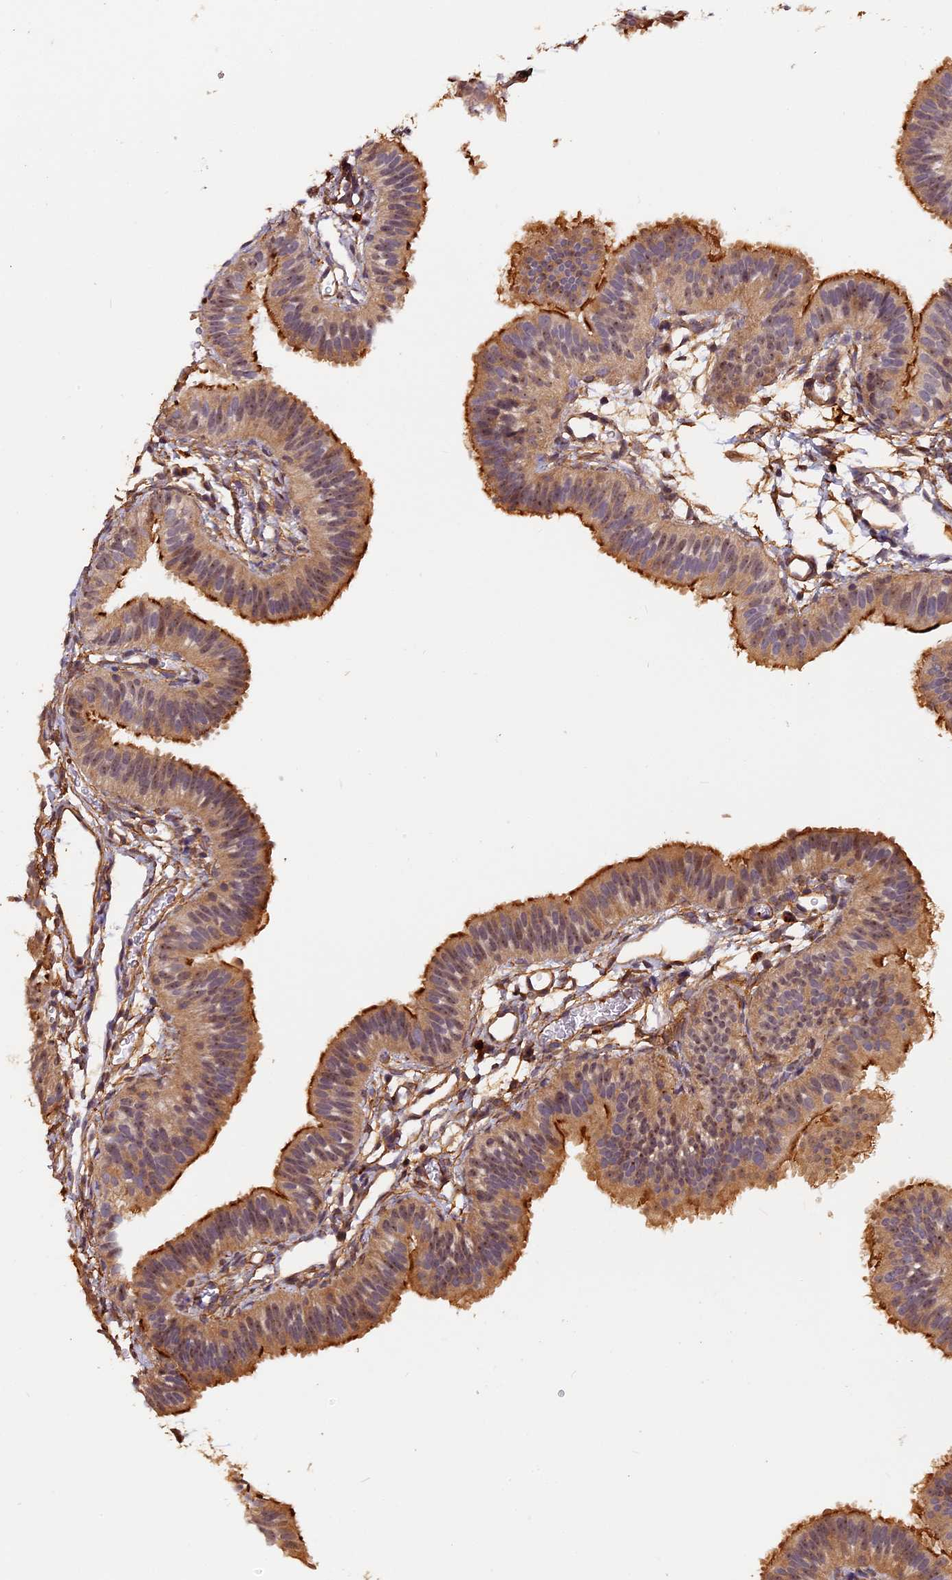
{"staining": {"intensity": "moderate", "quantity": ">75%", "location": "cytoplasmic/membranous"}, "tissue": "fallopian tube", "cell_type": "Glandular cells", "image_type": "normal", "snomed": [{"axis": "morphology", "description": "Normal tissue, NOS"}, {"axis": "topography", "description": "Fallopian tube"}], "caption": "Protein staining exhibits moderate cytoplasmic/membranous positivity in approximately >75% of glandular cells in benign fallopian tube.", "gene": "MMP15", "patient": {"sex": "female", "age": 35}}